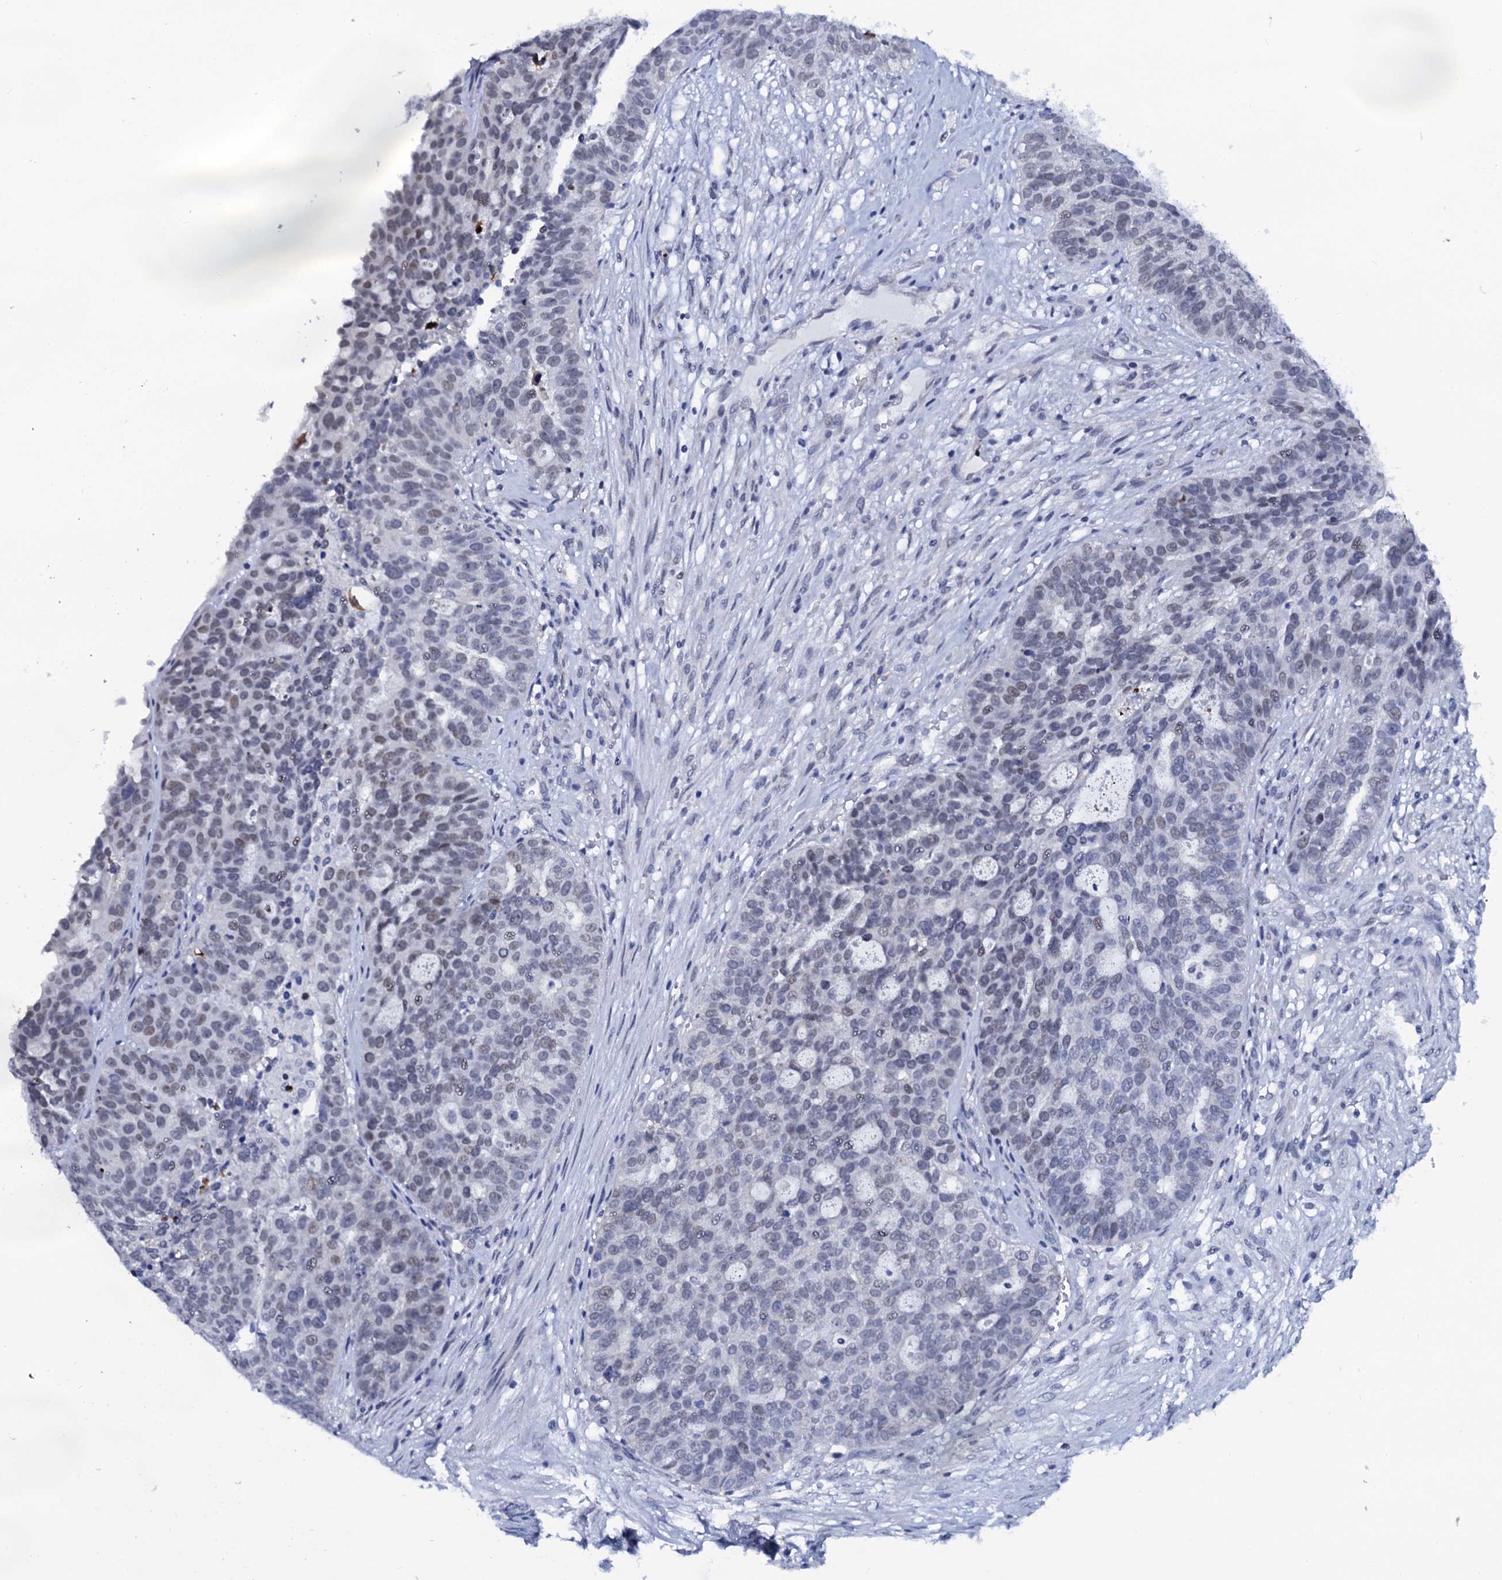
{"staining": {"intensity": "weak", "quantity": "<25%", "location": "nuclear"}, "tissue": "ovarian cancer", "cell_type": "Tumor cells", "image_type": "cancer", "snomed": [{"axis": "morphology", "description": "Cystadenocarcinoma, serous, NOS"}, {"axis": "topography", "description": "Ovary"}], "caption": "A histopathology image of human ovarian cancer is negative for staining in tumor cells.", "gene": "C16orf87", "patient": {"sex": "female", "age": 59}}